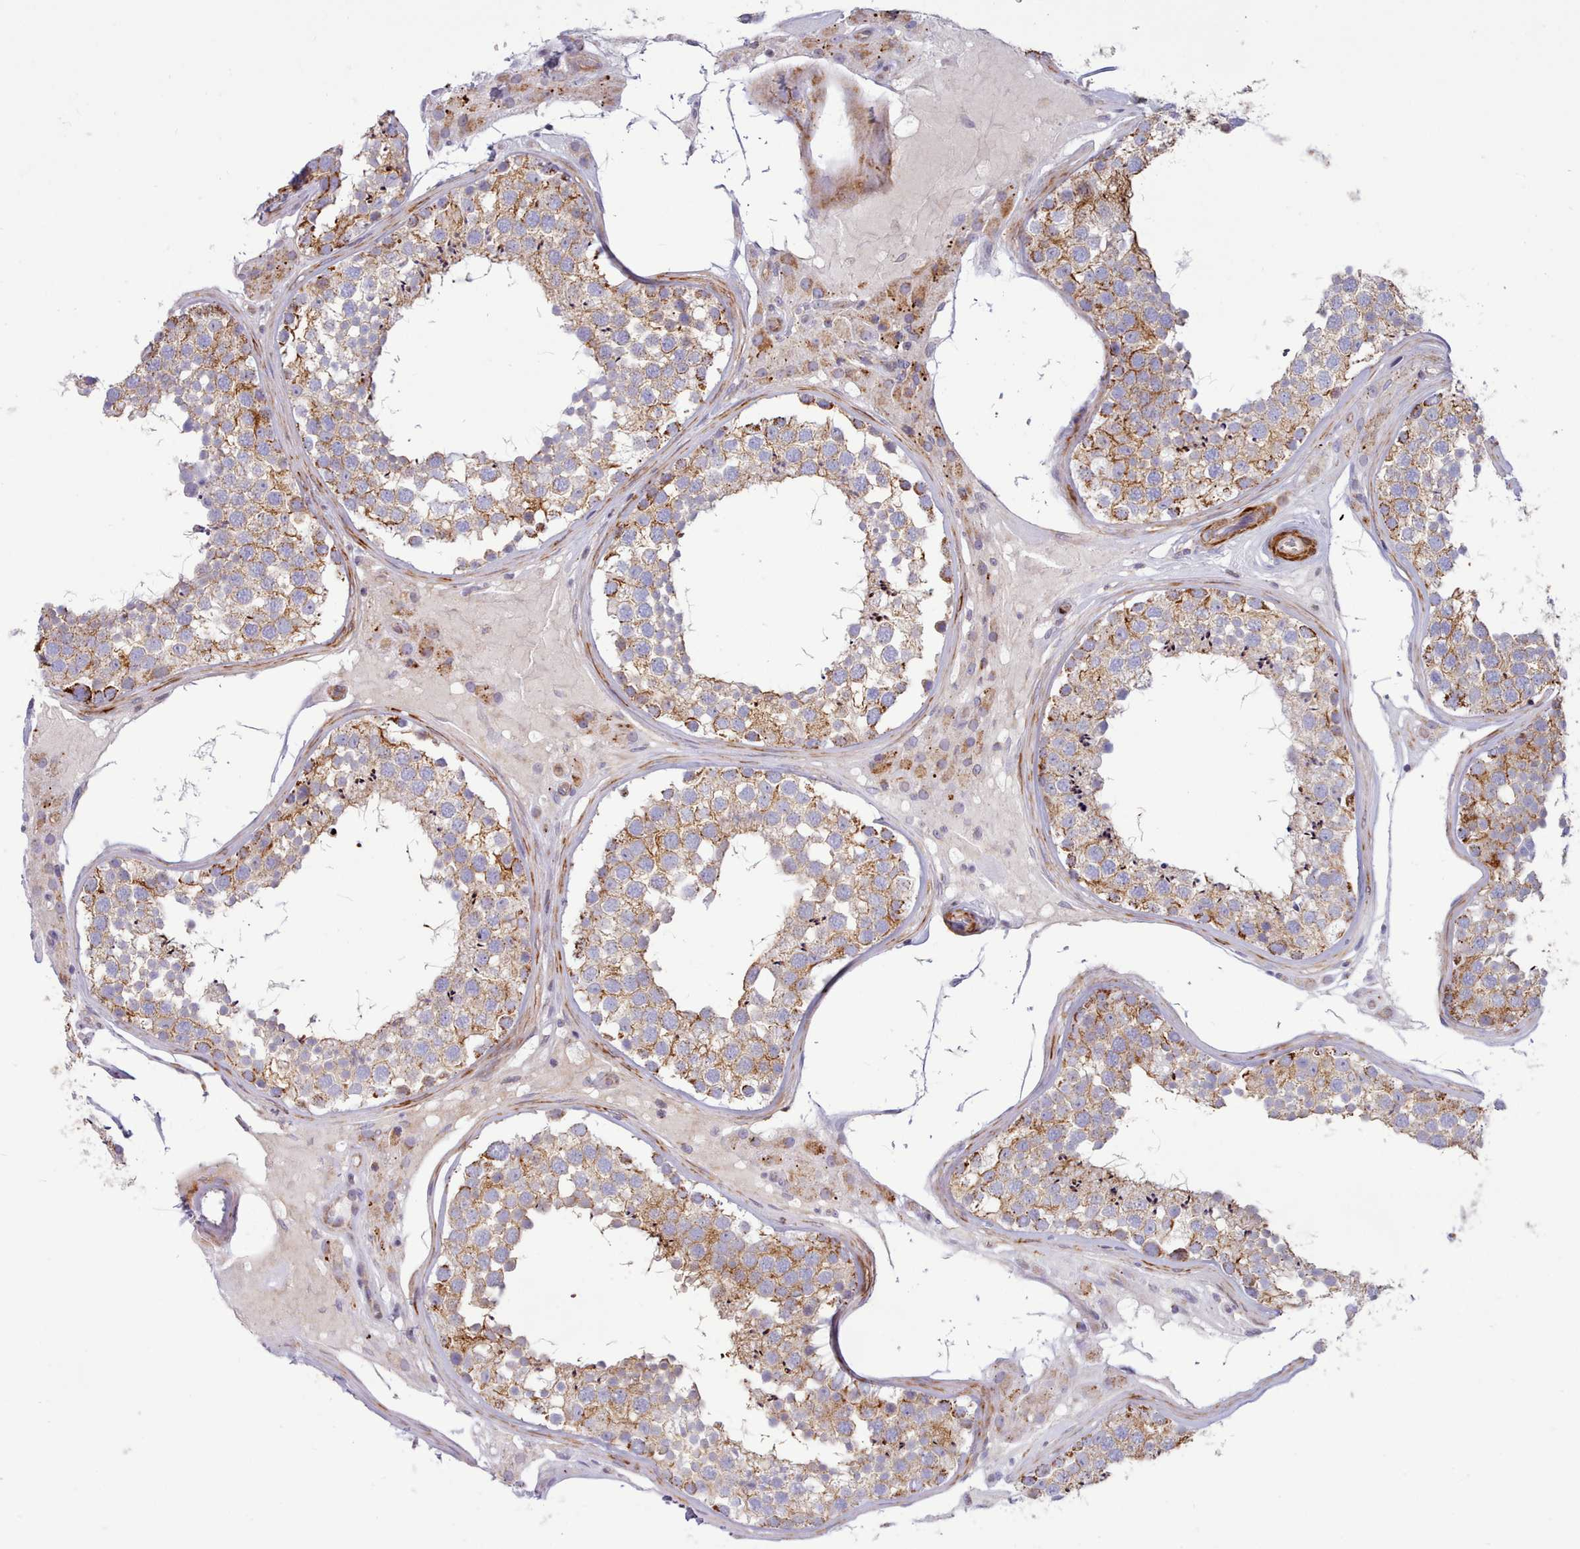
{"staining": {"intensity": "moderate", "quantity": ">75%", "location": "cytoplasmic/membranous"}, "tissue": "testis", "cell_type": "Cells in seminiferous ducts", "image_type": "normal", "snomed": [{"axis": "morphology", "description": "Normal tissue, NOS"}, {"axis": "topography", "description": "Testis"}], "caption": "DAB (3,3'-diaminobenzidine) immunohistochemical staining of unremarkable testis reveals moderate cytoplasmic/membranous protein staining in about >75% of cells in seminiferous ducts. (Stains: DAB in brown, nuclei in blue, Microscopy: brightfield microscopy at high magnification).", "gene": "MRPL21", "patient": {"sex": "male", "age": 46}}